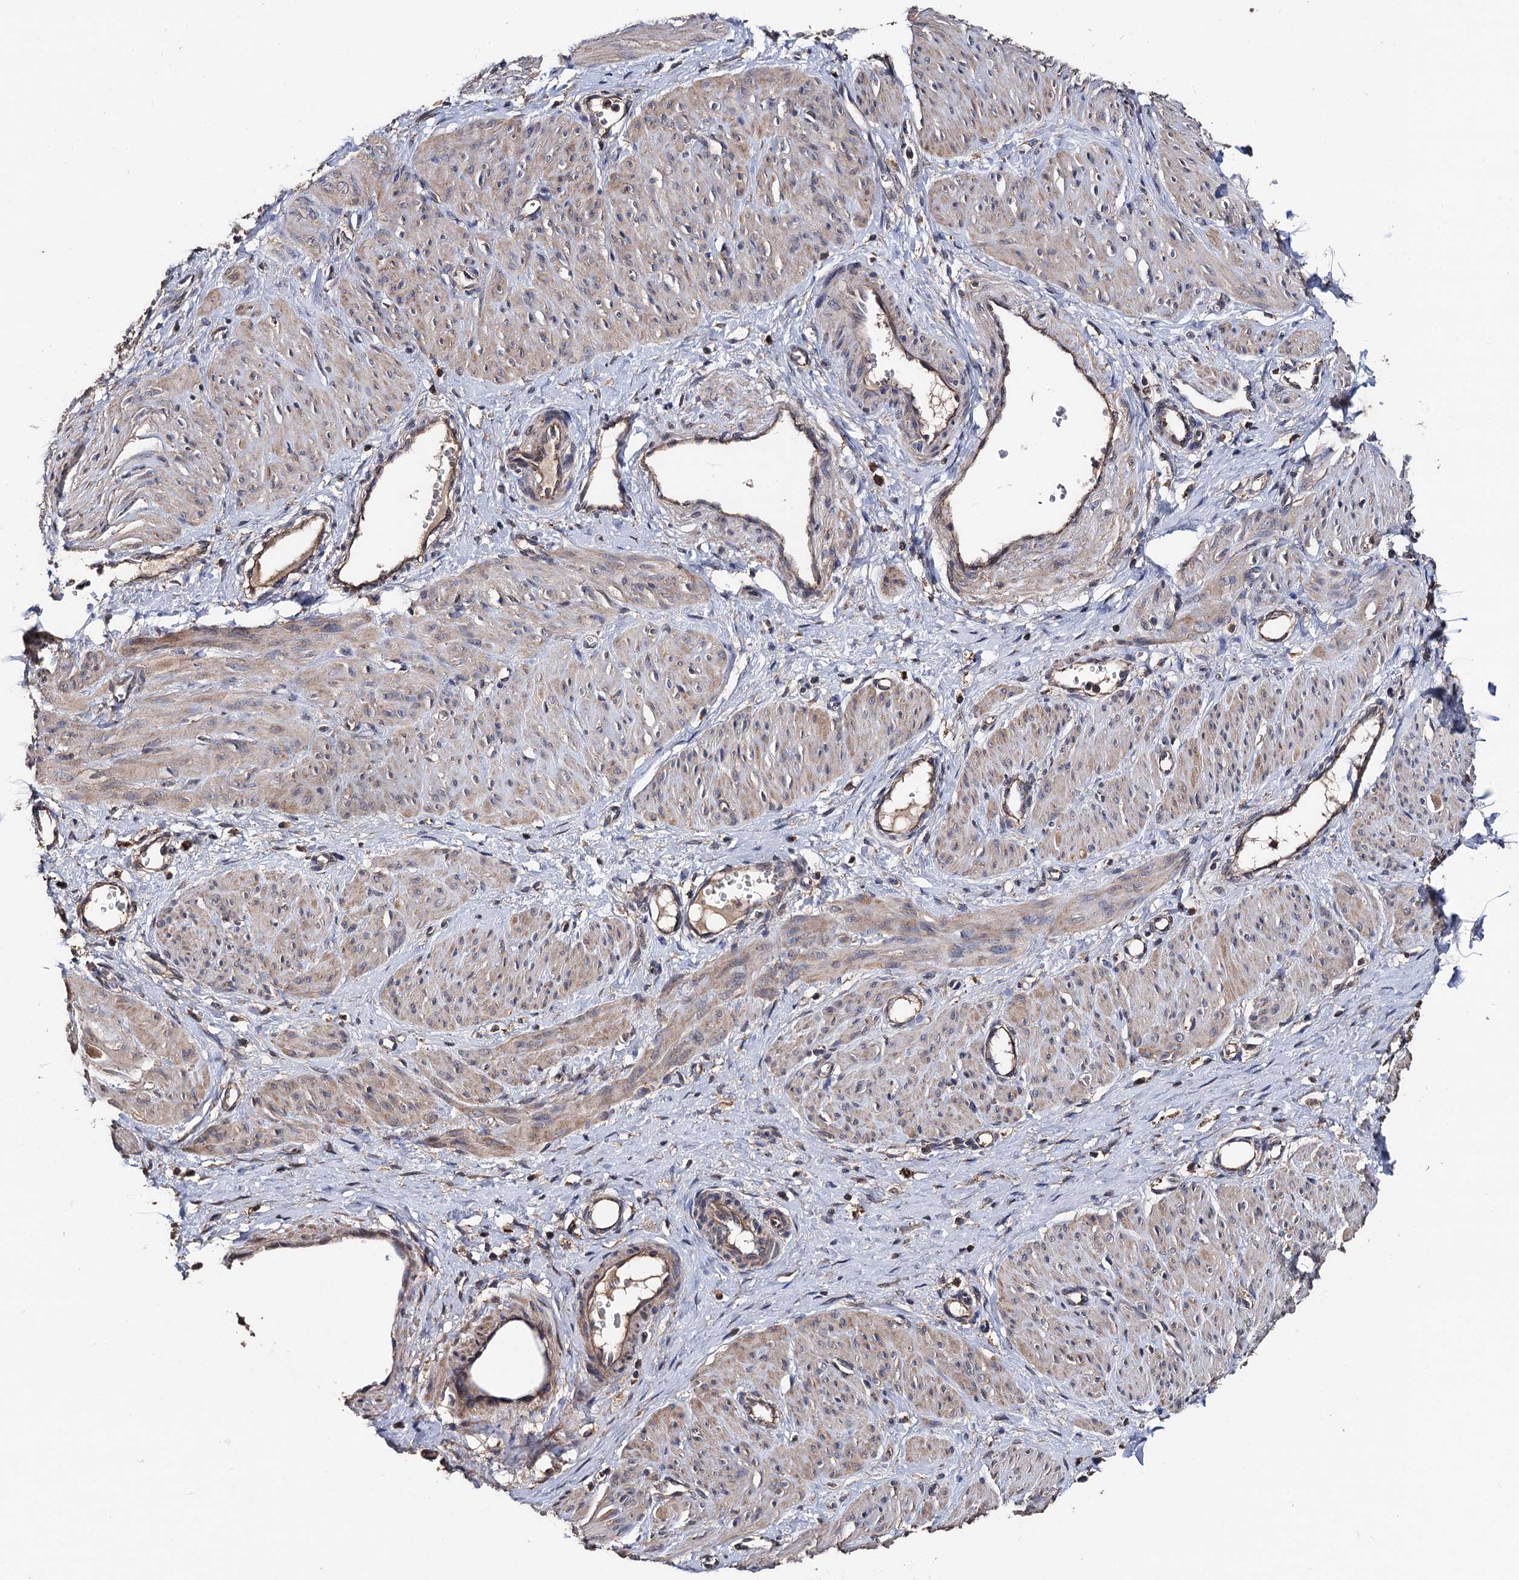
{"staining": {"intensity": "weak", "quantity": "25%-75%", "location": "cytoplasmic/membranous"}, "tissue": "smooth muscle", "cell_type": "Smooth muscle cells", "image_type": "normal", "snomed": [{"axis": "morphology", "description": "Normal tissue, NOS"}, {"axis": "topography", "description": "Endometrium"}], "caption": "Approximately 25%-75% of smooth muscle cells in benign human smooth muscle reveal weak cytoplasmic/membranous protein staining as visualized by brown immunohistochemical staining.", "gene": "PPTC7", "patient": {"sex": "female", "age": 33}}